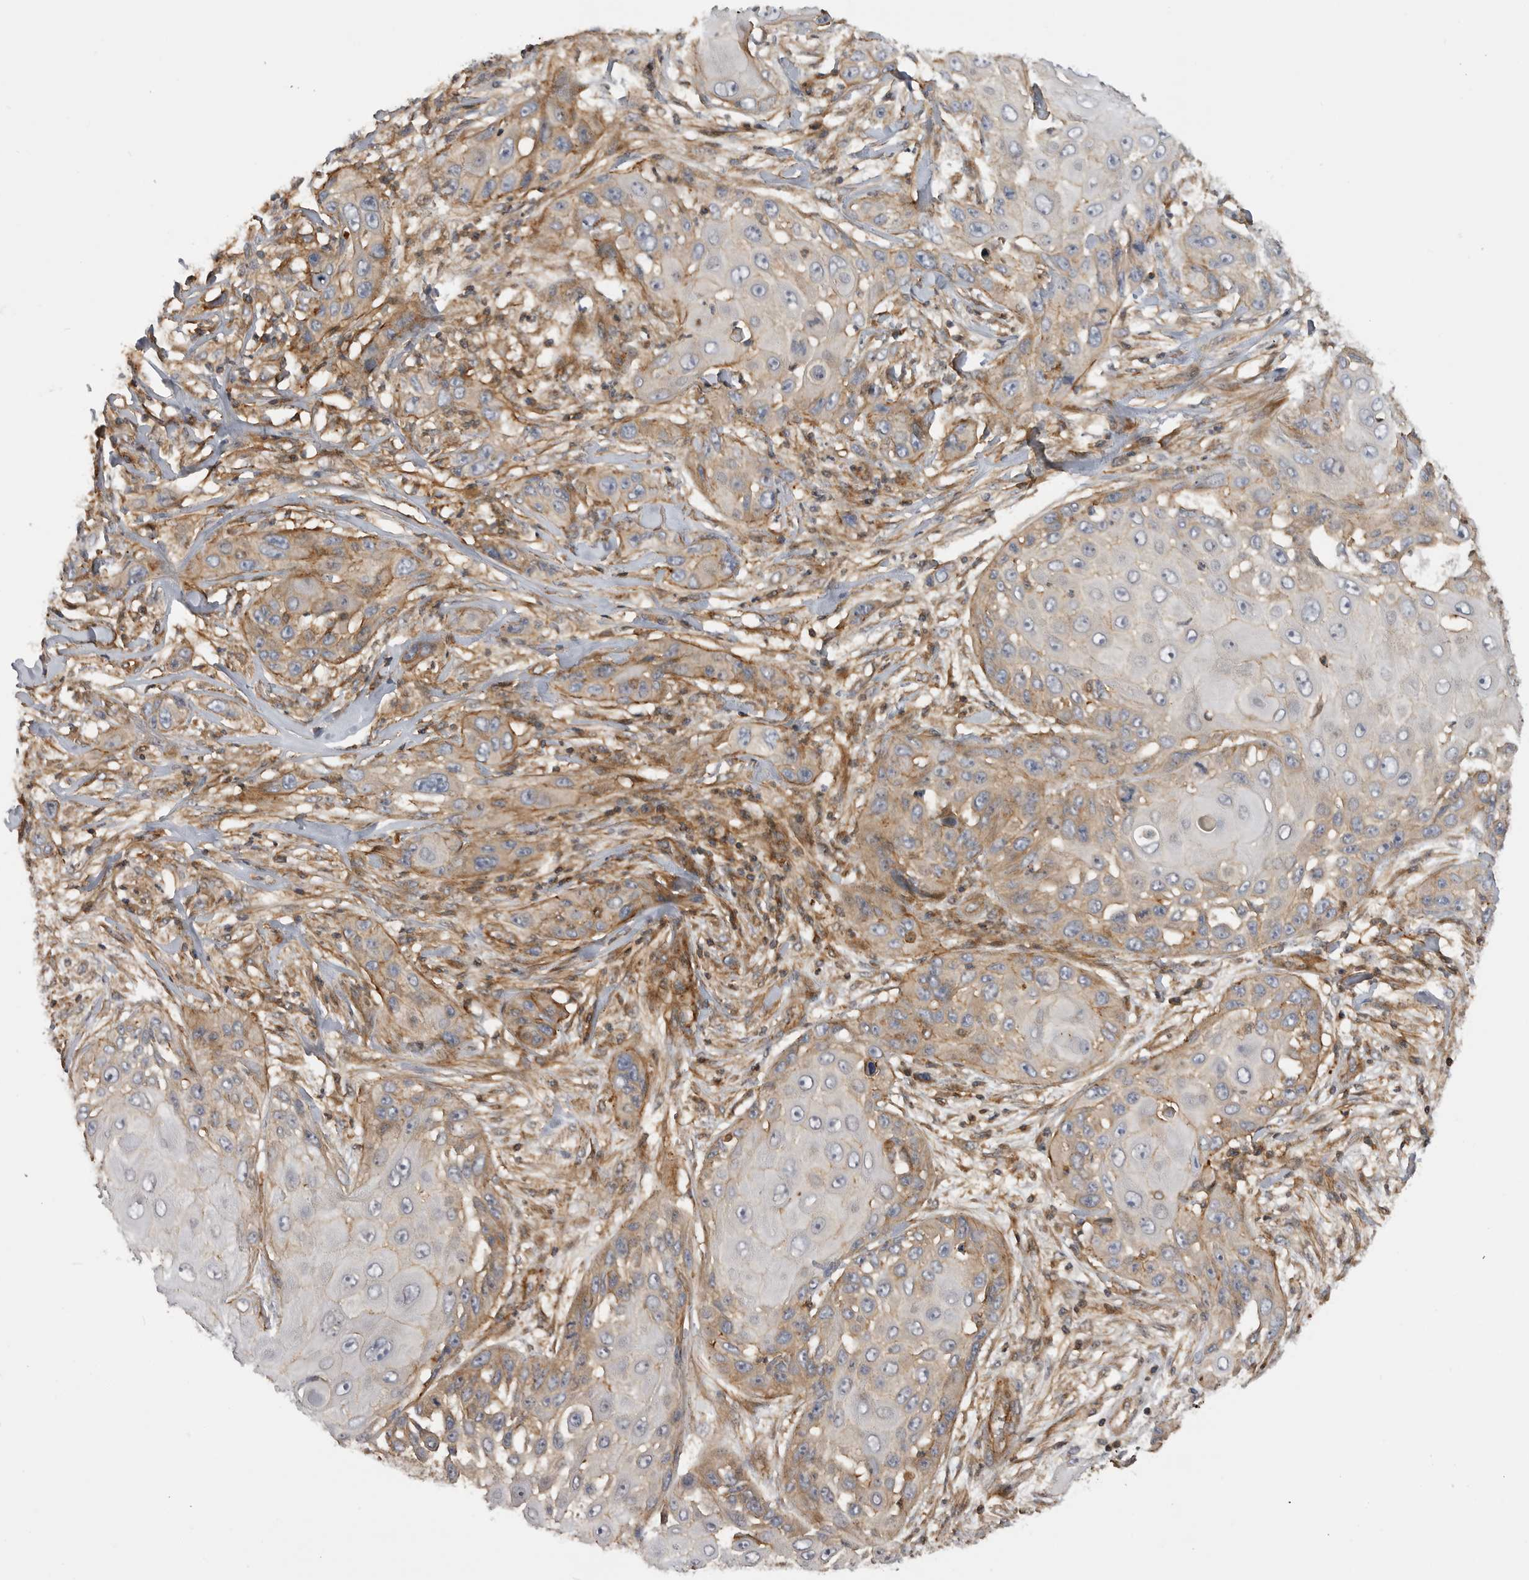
{"staining": {"intensity": "moderate", "quantity": "<25%", "location": "cytoplasmic/membranous"}, "tissue": "skin cancer", "cell_type": "Tumor cells", "image_type": "cancer", "snomed": [{"axis": "morphology", "description": "Squamous cell carcinoma, NOS"}, {"axis": "topography", "description": "Skin"}], "caption": "Approximately <25% of tumor cells in human skin cancer (squamous cell carcinoma) reveal moderate cytoplasmic/membranous protein expression as visualized by brown immunohistochemical staining.", "gene": "TRIM56", "patient": {"sex": "female", "age": 44}}